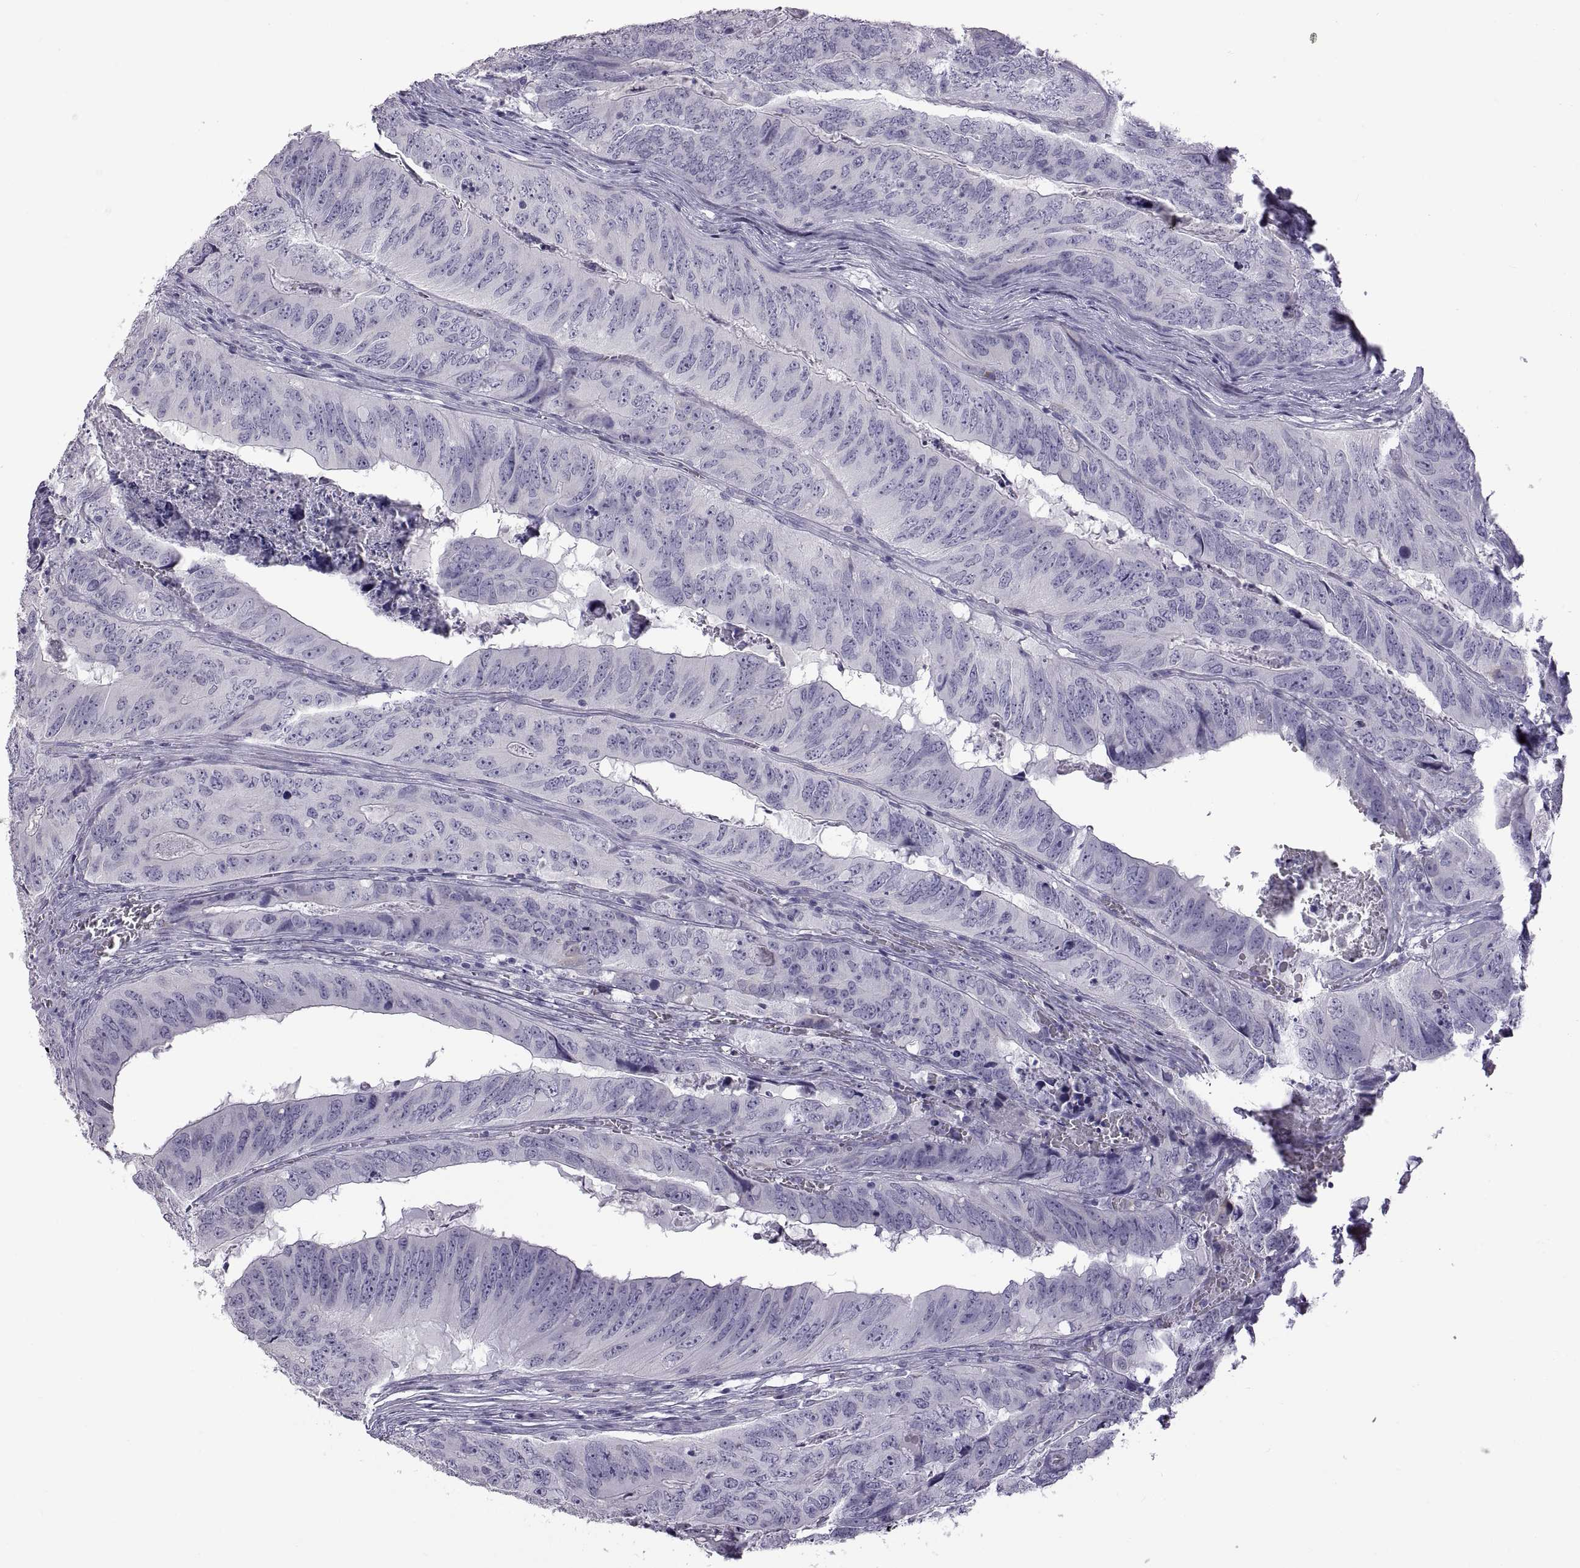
{"staining": {"intensity": "negative", "quantity": "none", "location": "none"}, "tissue": "colorectal cancer", "cell_type": "Tumor cells", "image_type": "cancer", "snomed": [{"axis": "morphology", "description": "Adenocarcinoma, NOS"}, {"axis": "topography", "description": "Colon"}], "caption": "IHC of human adenocarcinoma (colorectal) exhibits no expression in tumor cells.", "gene": "RDM1", "patient": {"sex": "male", "age": 79}}